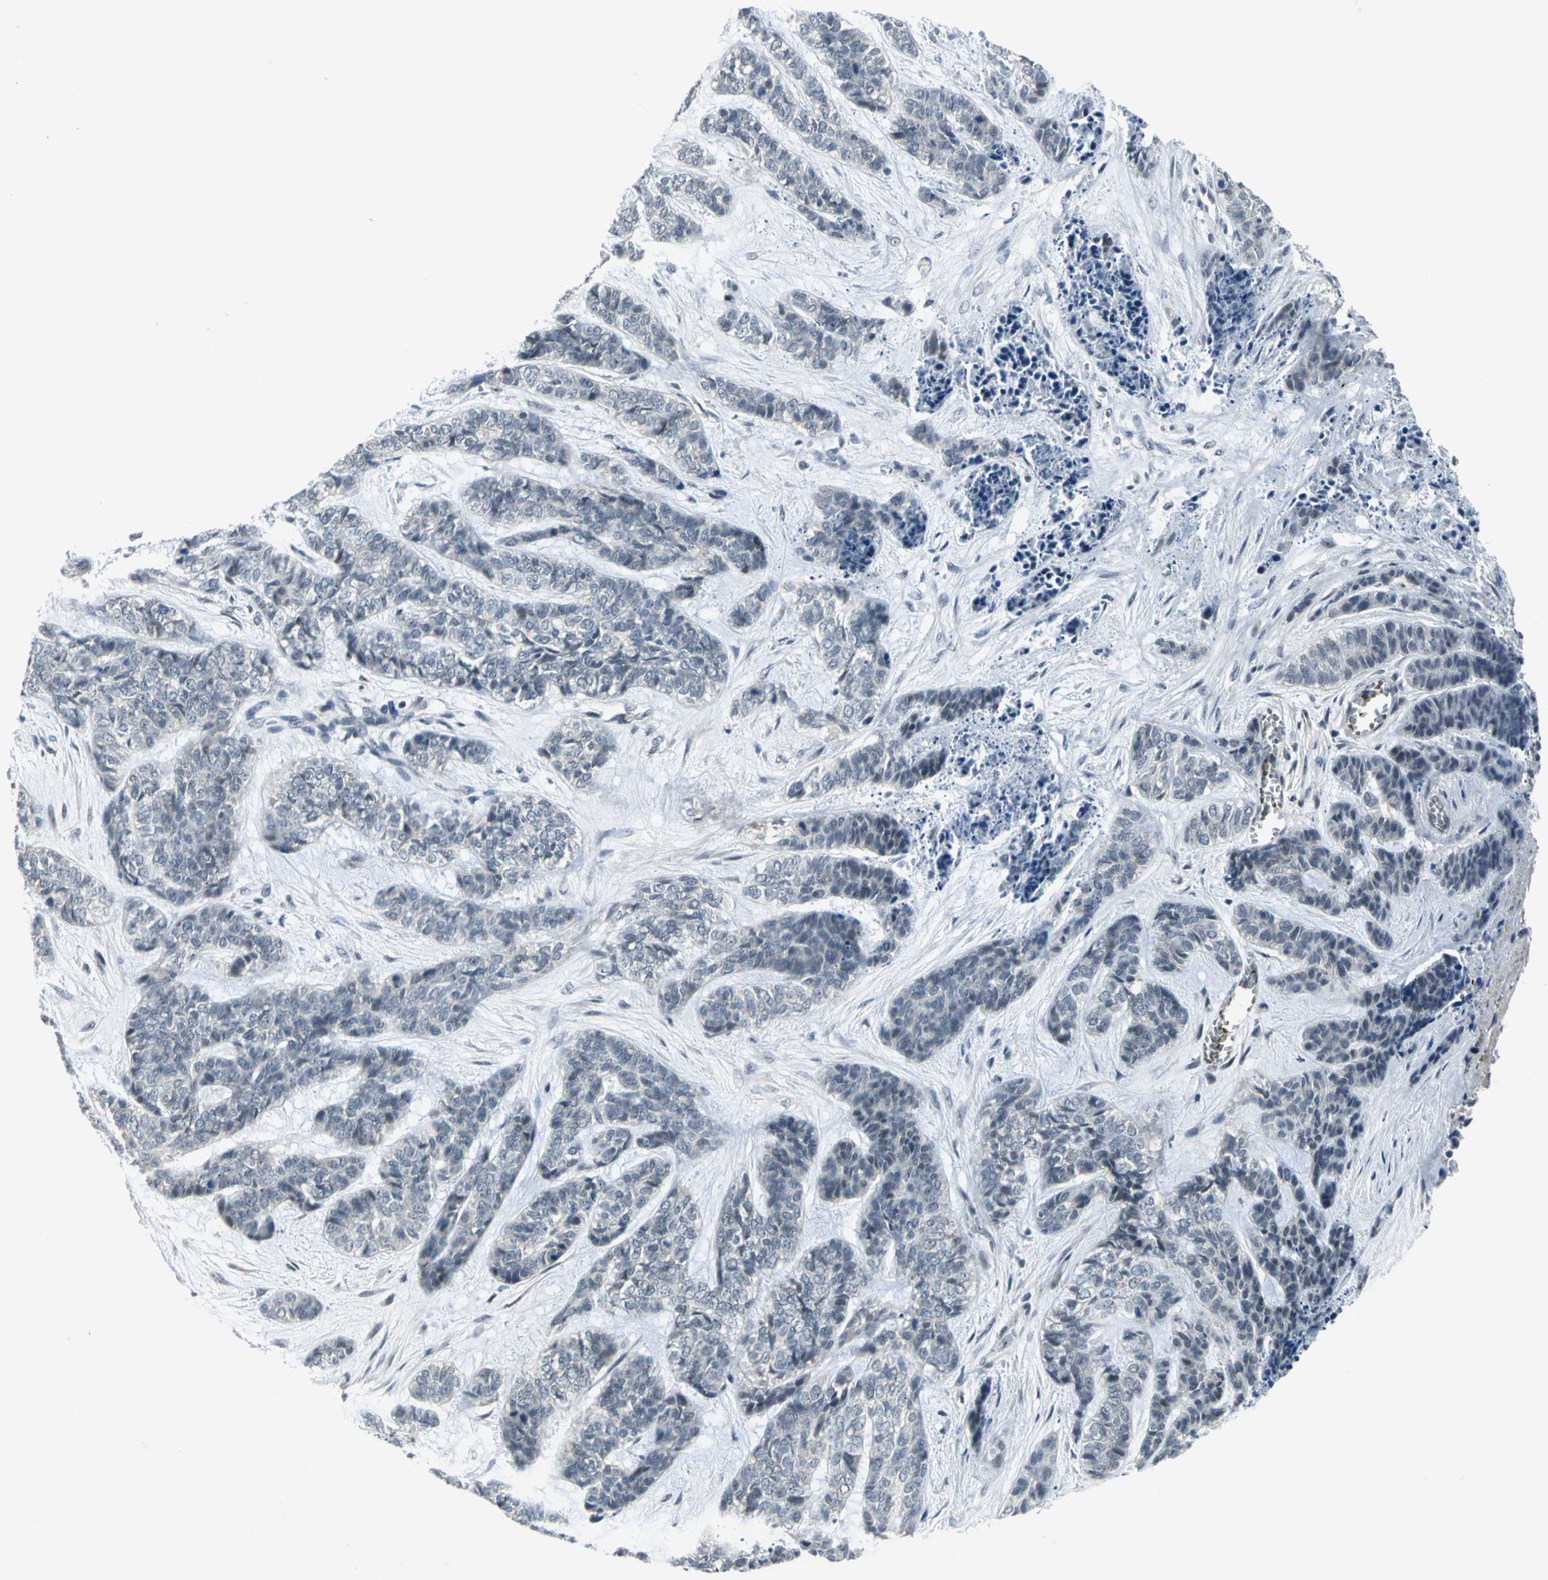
{"staining": {"intensity": "weak", "quantity": "25%-75%", "location": "nuclear"}, "tissue": "skin cancer", "cell_type": "Tumor cells", "image_type": "cancer", "snomed": [{"axis": "morphology", "description": "Basal cell carcinoma"}, {"axis": "topography", "description": "Skin"}], "caption": "Tumor cells demonstrate low levels of weak nuclear positivity in approximately 25%-75% of cells in skin basal cell carcinoma.", "gene": "GLI3", "patient": {"sex": "female", "age": 64}}